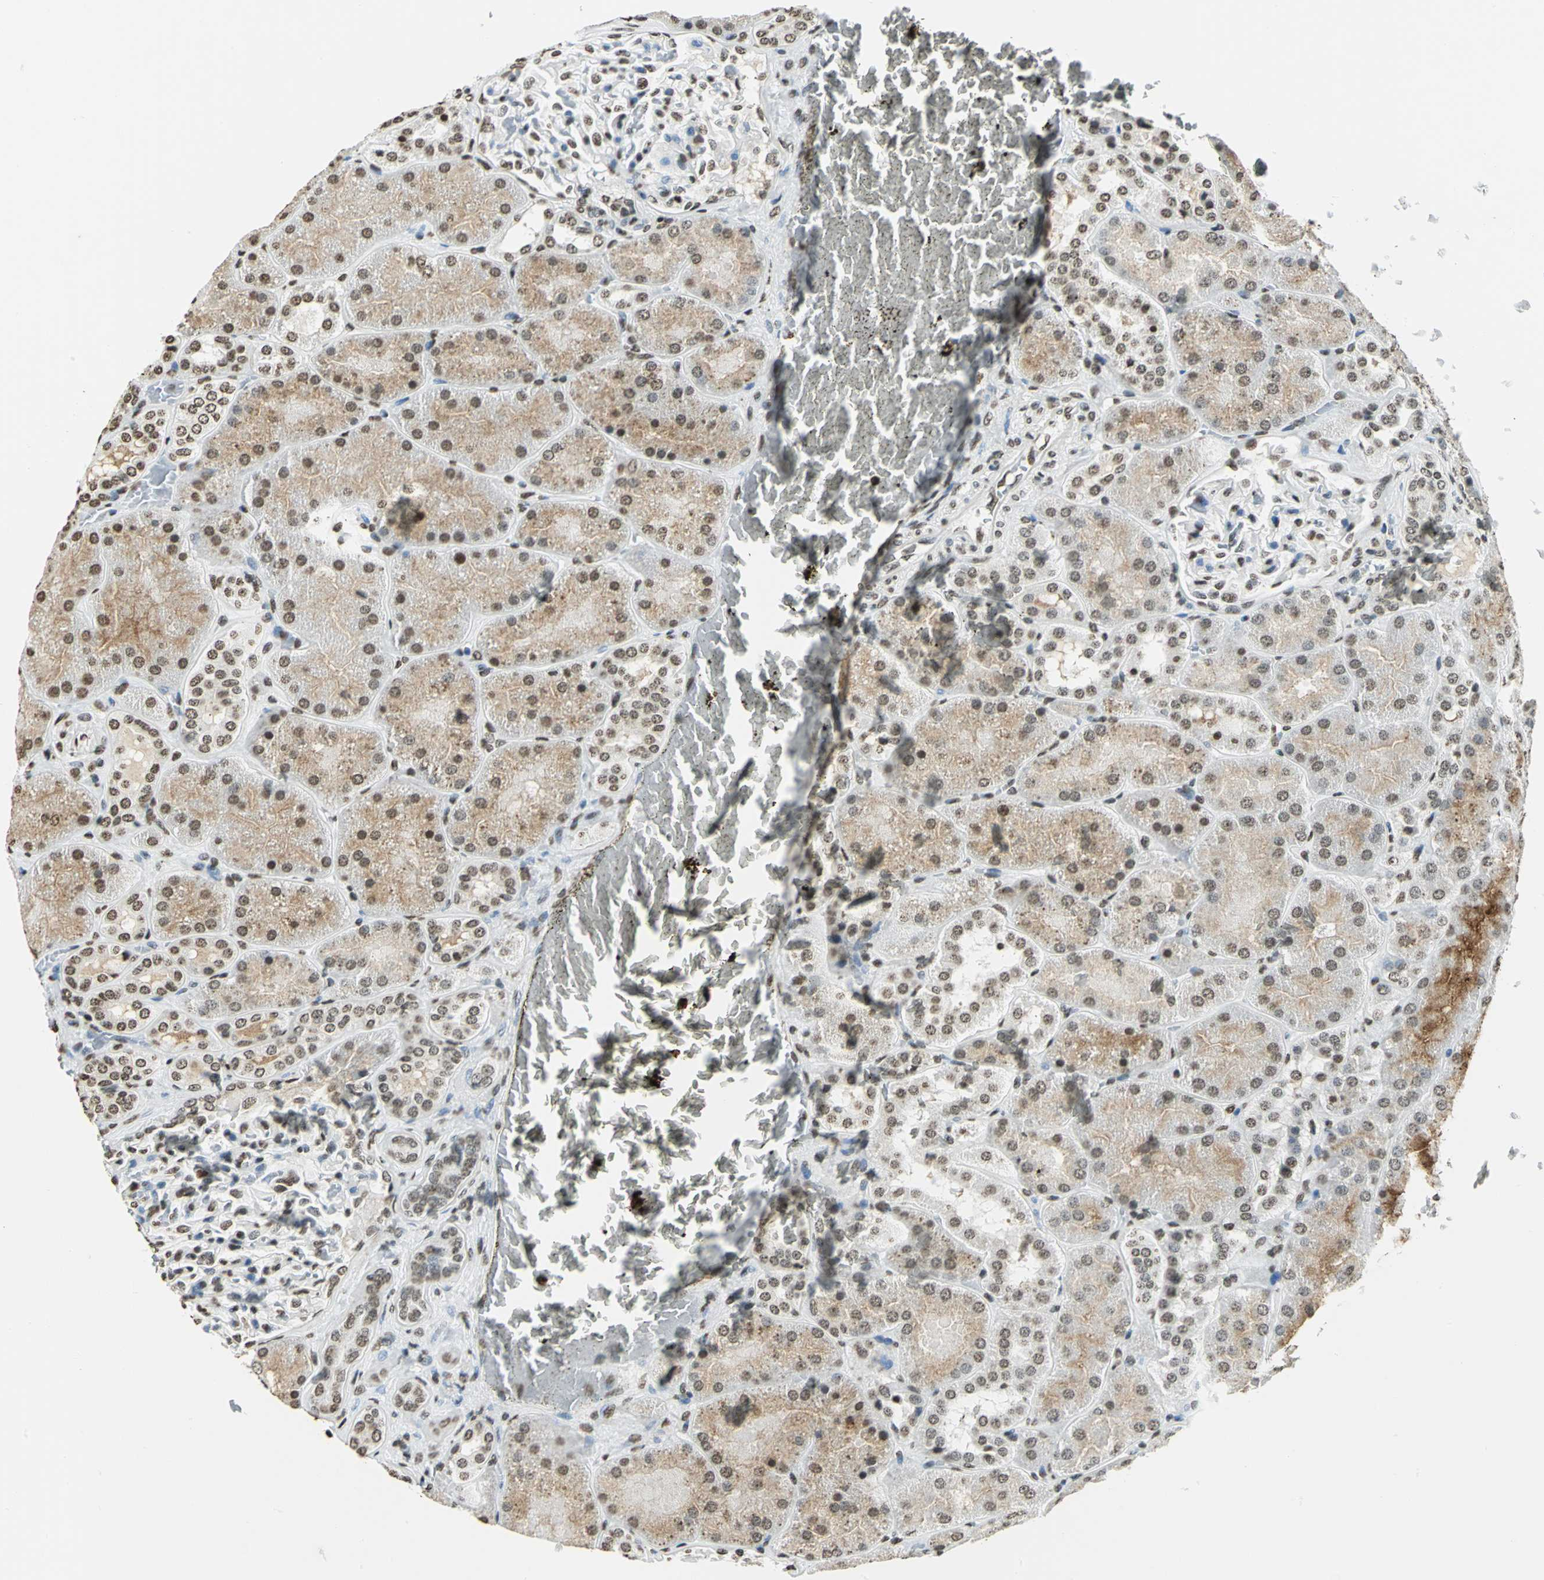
{"staining": {"intensity": "moderate", "quantity": ">75%", "location": "nuclear"}, "tissue": "kidney", "cell_type": "Cells in glomeruli", "image_type": "normal", "snomed": [{"axis": "morphology", "description": "Normal tissue, NOS"}, {"axis": "topography", "description": "Kidney"}], "caption": "Human kidney stained for a protein (brown) exhibits moderate nuclear positive positivity in about >75% of cells in glomeruli.", "gene": "MCM4", "patient": {"sex": "male", "age": 28}}